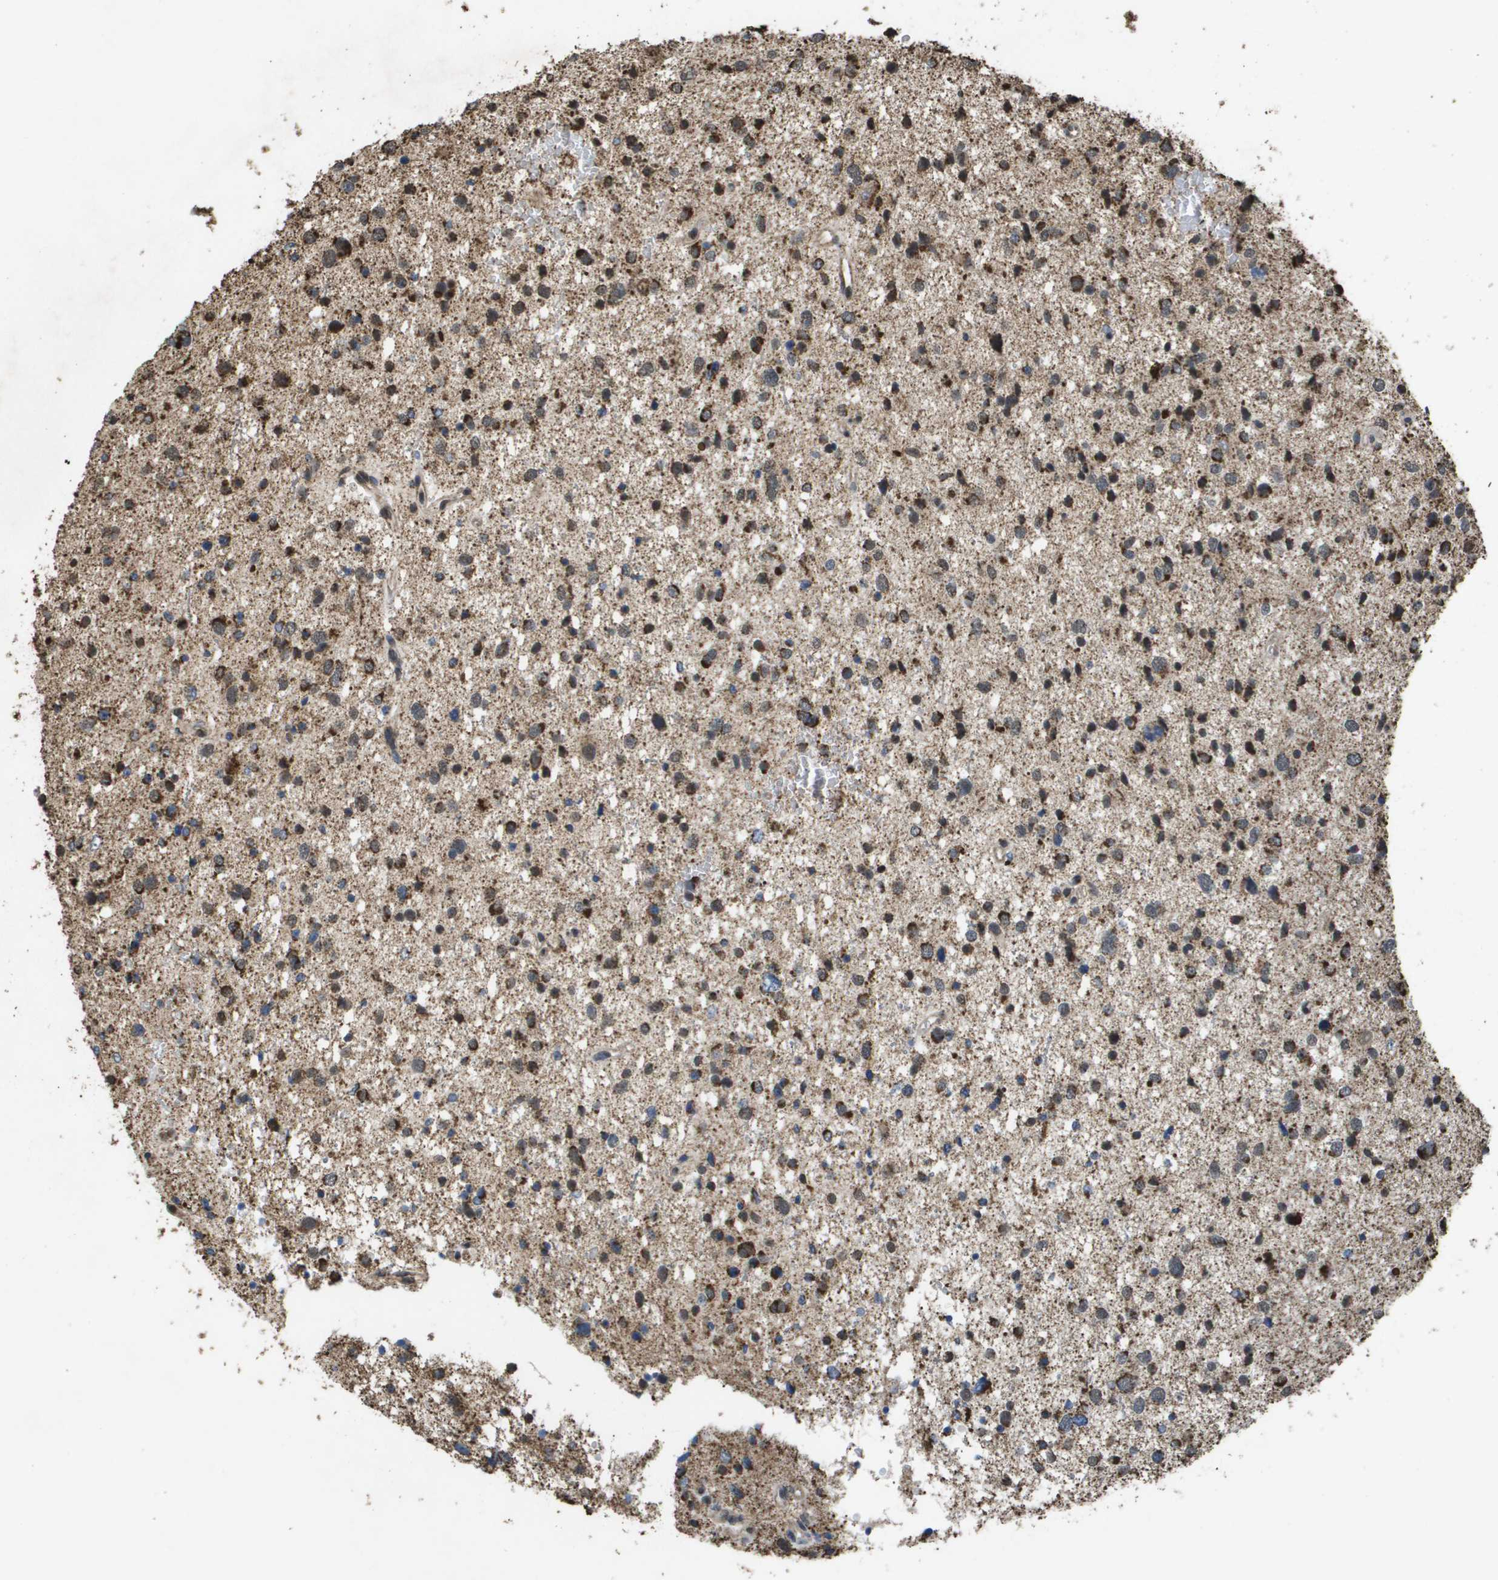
{"staining": {"intensity": "strong", "quantity": "25%-75%", "location": "cytoplasmic/membranous"}, "tissue": "glioma", "cell_type": "Tumor cells", "image_type": "cancer", "snomed": [{"axis": "morphology", "description": "Glioma, malignant, Low grade"}, {"axis": "topography", "description": "Brain"}], "caption": "DAB (3,3'-diaminobenzidine) immunohistochemical staining of human malignant glioma (low-grade) demonstrates strong cytoplasmic/membranous protein expression in approximately 25%-75% of tumor cells.", "gene": "HSPE1", "patient": {"sex": "female", "age": 37}}